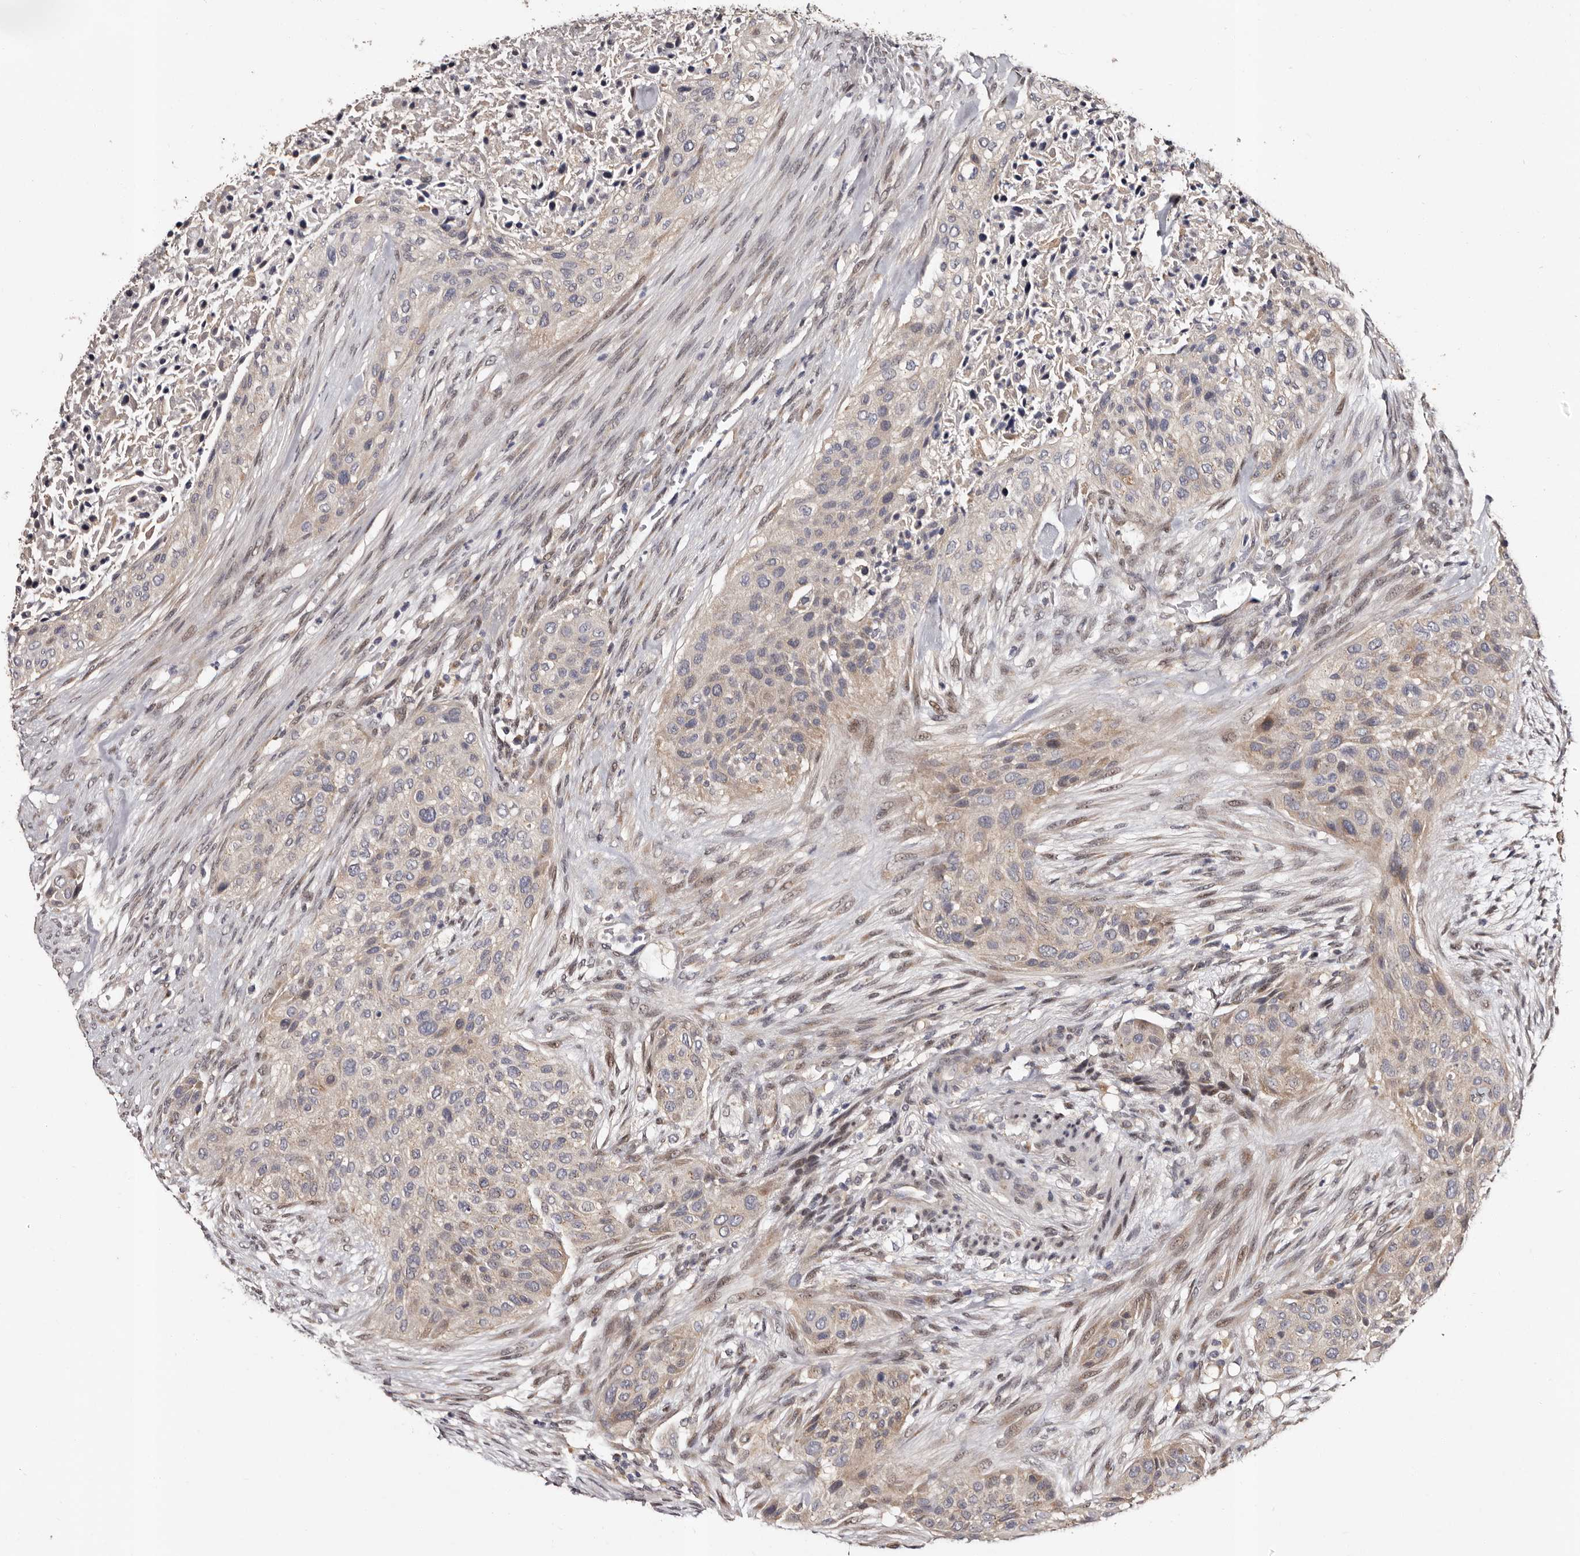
{"staining": {"intensity": "weak", "quantity": "25%-75%", "location": "cytoplasmic/membranous"}, "tissue": "urothelial cancer", "cell_type": "Tumor cells", "image_type": "cancer", "snomed": [{"axis": "morphology", "description": "Urothelial carcinoma, High grade"}, {"axis": "topography", "description": "Urinary bladder"}], "caption": "Weak cytoplasmic/membranous expression for a protein is seen in approximately 25%-75% of tumor cells of urothelial cancer using IHC.", "gene": "FAM91A1", "patient": {"sex": "male", "age": 35}}